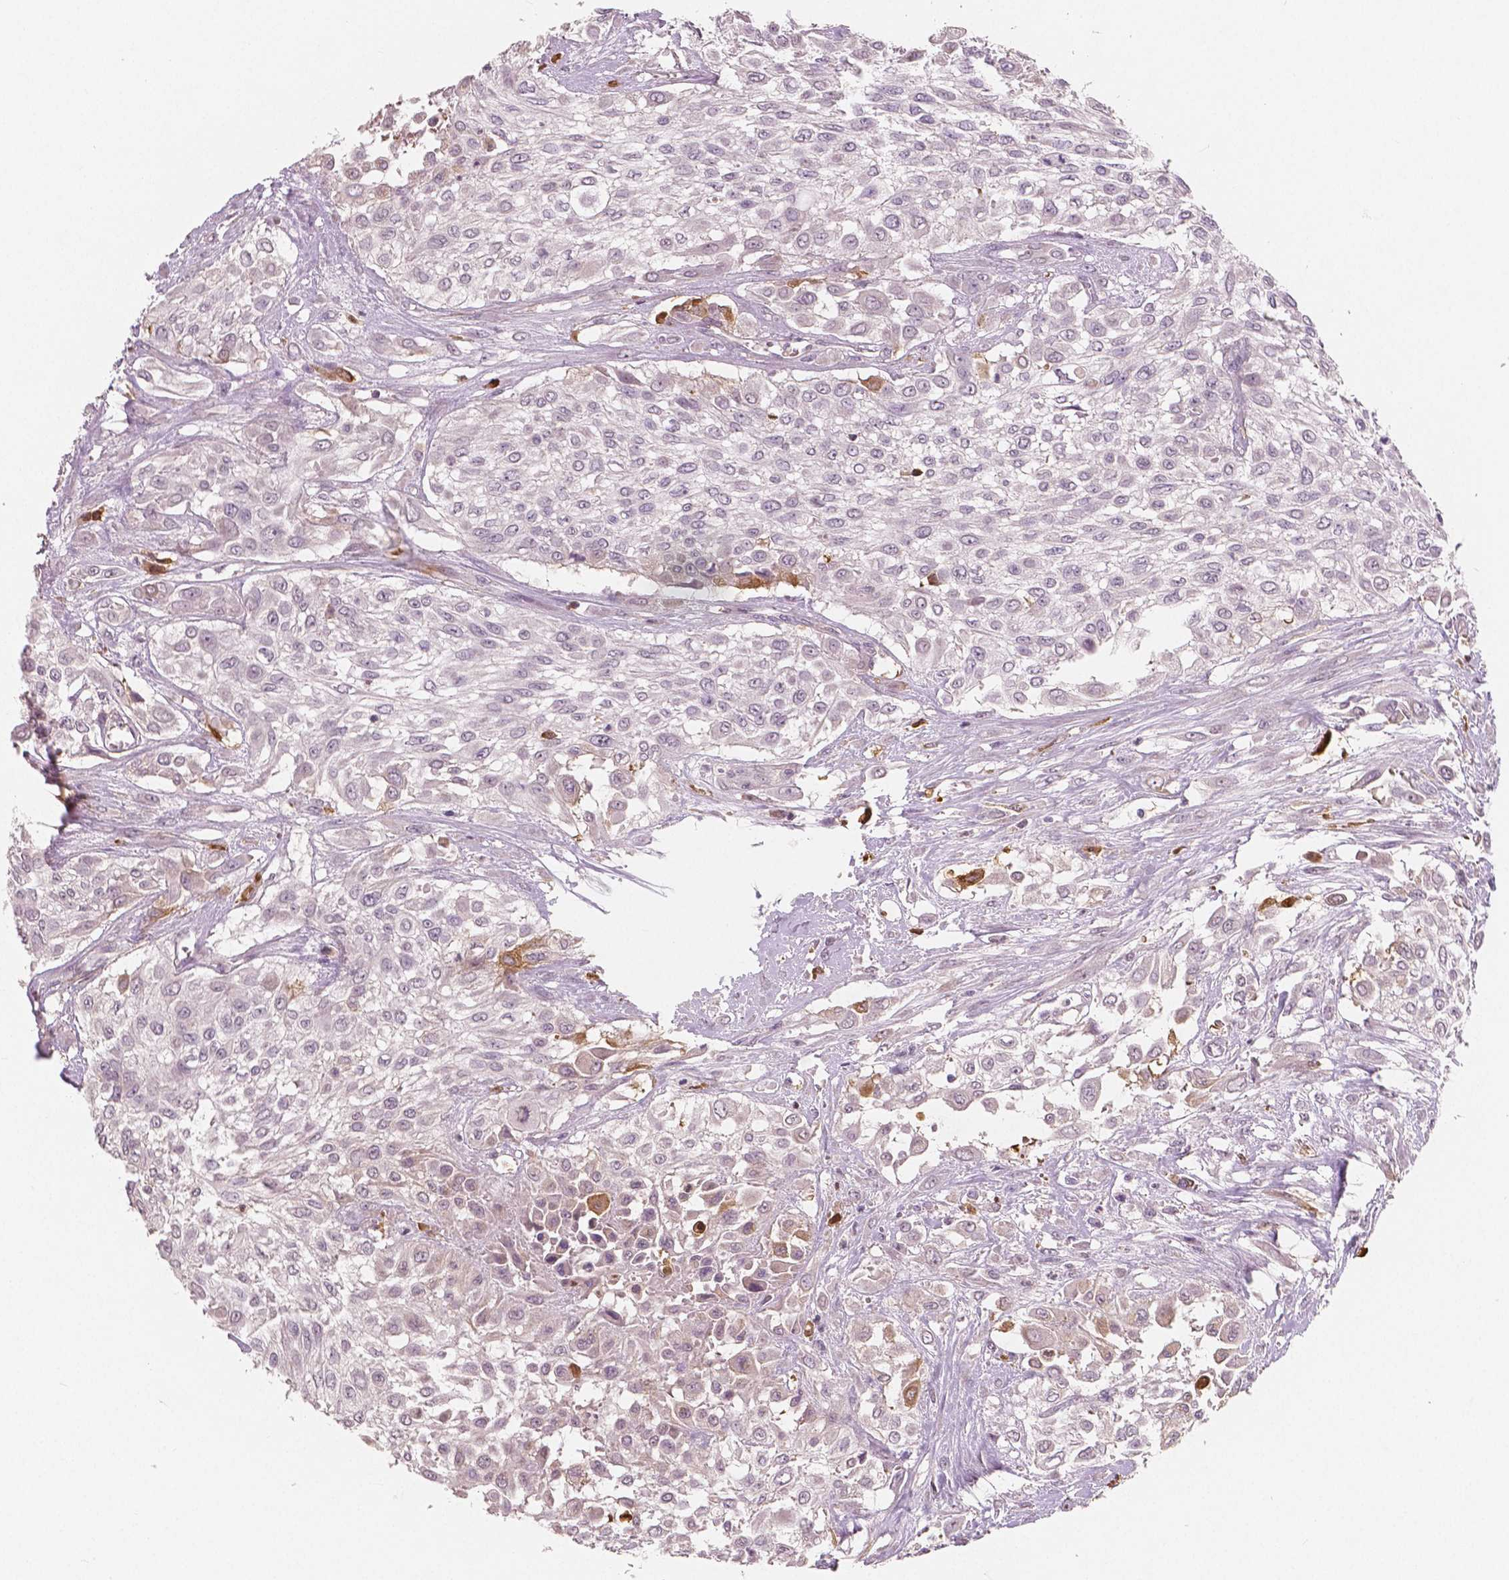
{"staining": {"intensity": "negative", "quantity": "none", "location": "none"}, "tissue": "urothelial cancer", "cell_type": "Tumor cells", "image_type": "cancer", "snomed": [{"axis": "morphology", "description": "Urothelial carcinoma, High grade"}, {"axis": "topography", "description": "Urinary bladder"}], "caption": "A photomicrograph of urothelial carcinoma (high-grade) stained for a protein reveals no brown staining in tumor cells. (DAB immunohistochemistry visualized using brightfield microscopy, high magnification).", "gene": "RNASE7", "patient": {"sex": "male", "age": 57}}